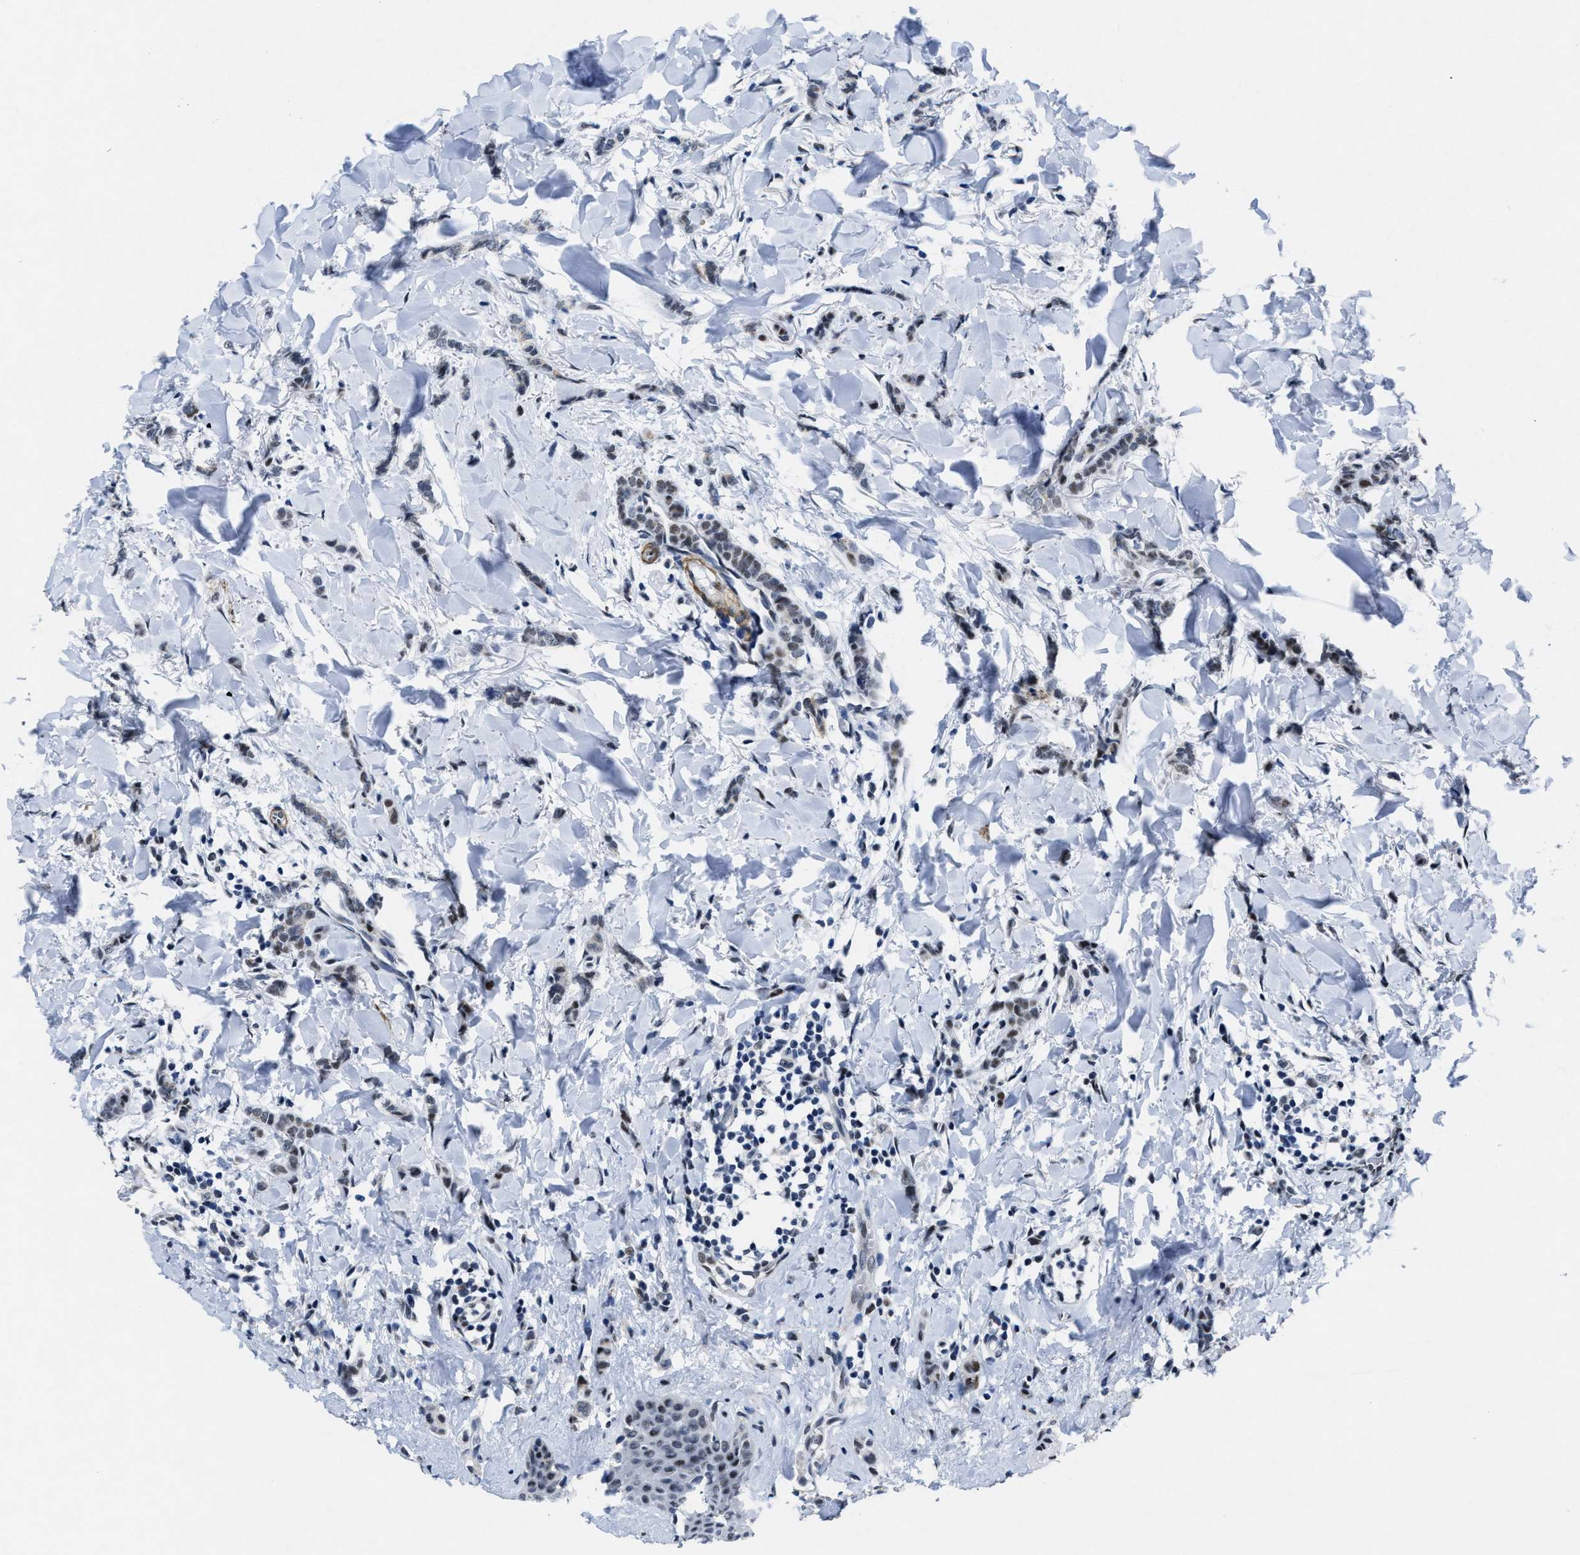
{"staining": {"intensity": "weak", "quantity": "<25%", "location": "cytoplasmic/membranous,nuclear"}, "tissue": "breast cancer", "cell_type": "Tumor cells", "image_type": "cancer", "snomed": [{"axis": "morphology", "description": "Lobular carcinoma"}, {"axis": "topography", "description": "Skin"}, {"axis": "topography", "description": "Breast"}], "caption": "An immunohistochemistry (IHC) photomicrograph of breast lobular carcinoma is shown. There is no staining in tumor cells of breast lobular carcinoma.", "gene": "ID3", "patient": {"sex": "female", "age": 46}}